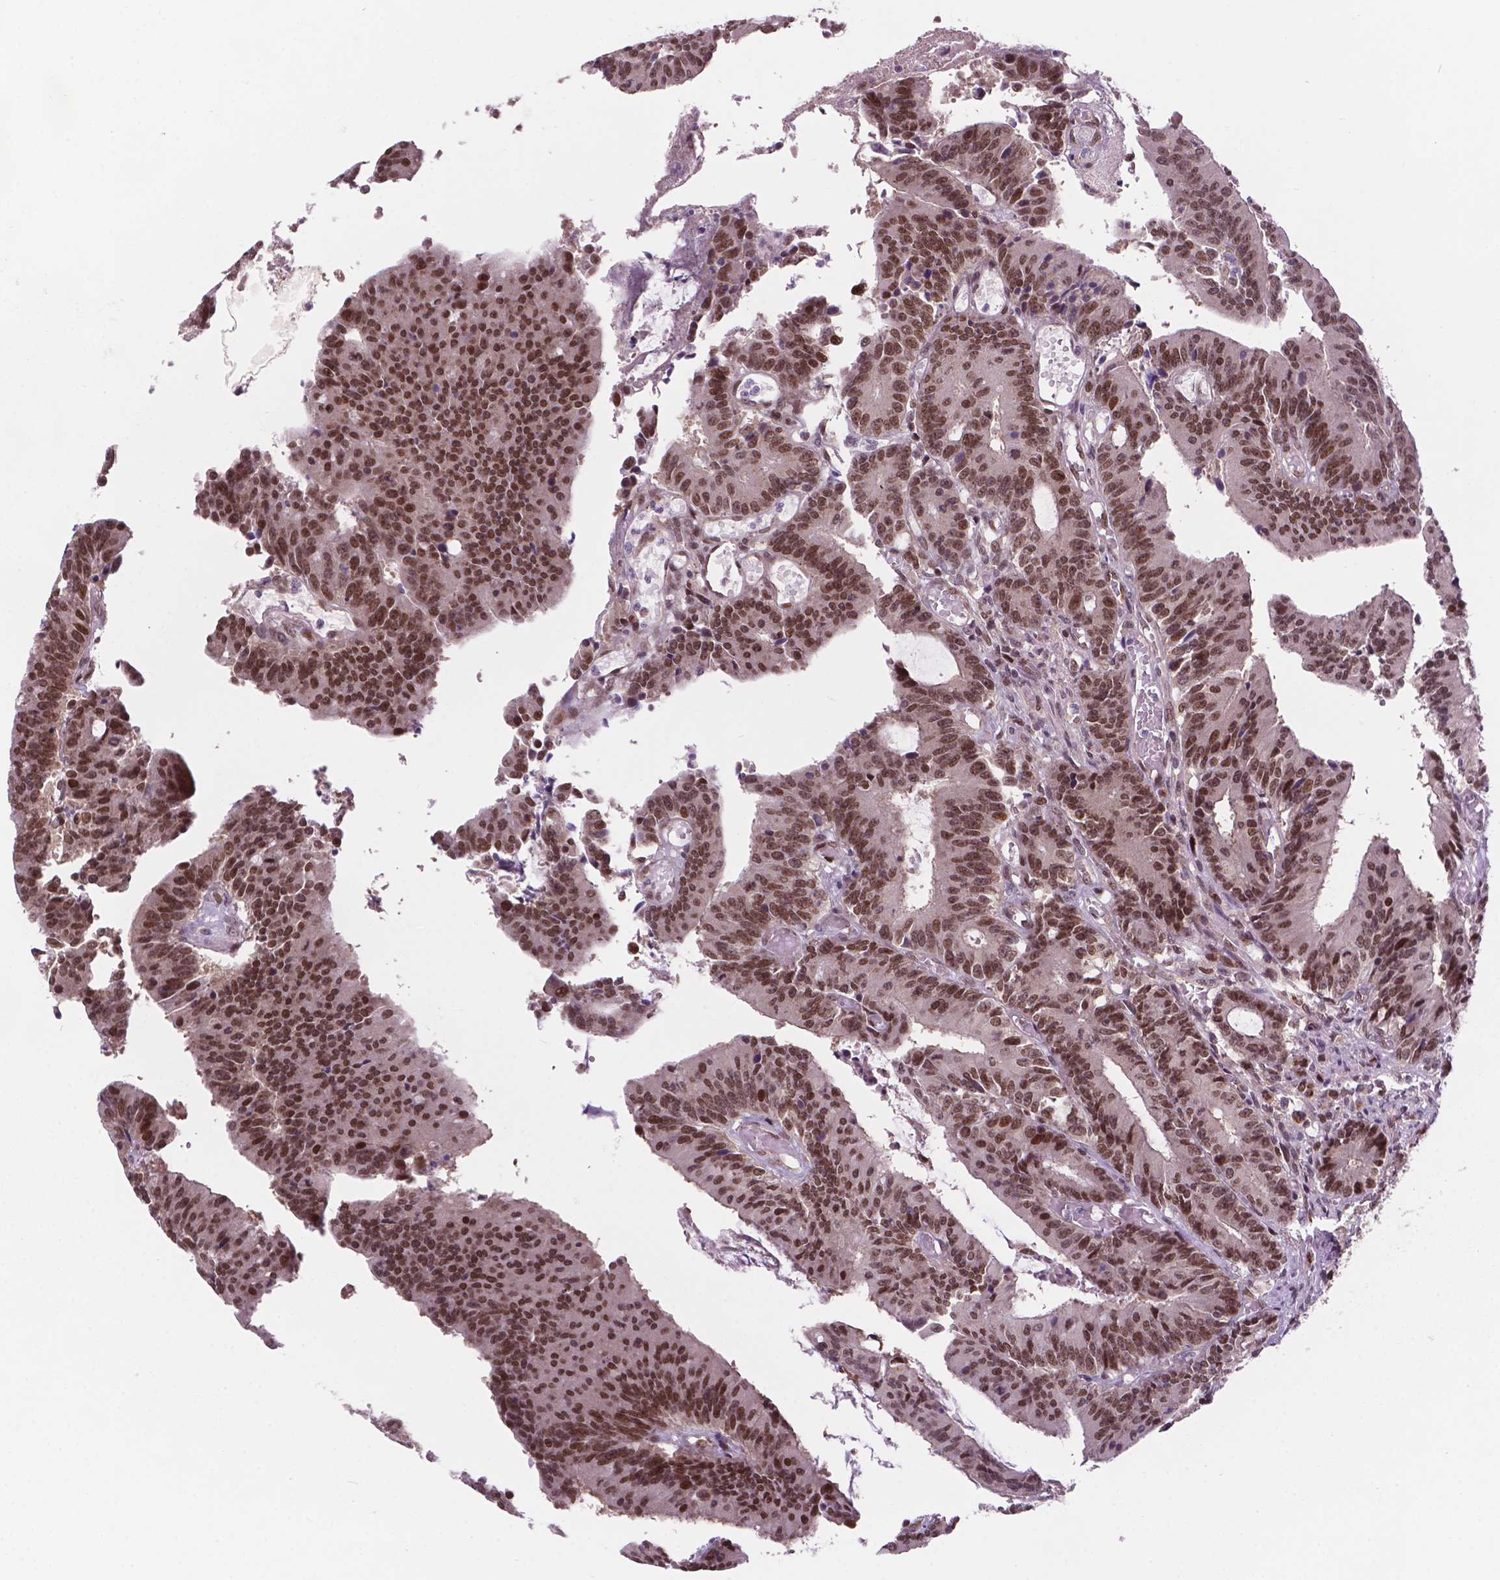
{"staining": {"intensity": "moderate", "quantity": ">75%", "location": "nuclear"}, "tissue": "colorectal cancer", "cell_type": "Tumor cells", "image_type": "cancer", "snomed": [{"axis": "morphology", "description": "Adenocarcinoma, NOS"}, {"axis": "topography", "description": "Colon"}], "caption": "Immunohistochemistry micrograph of human adenocarcinoma (colorectal) stained for a protein (brown), which reveals medium levels of moderate nuclear expression in about >75% of tumor cells.", "gene": "PER2", "patient": {"sex": "female", "age": 78}}